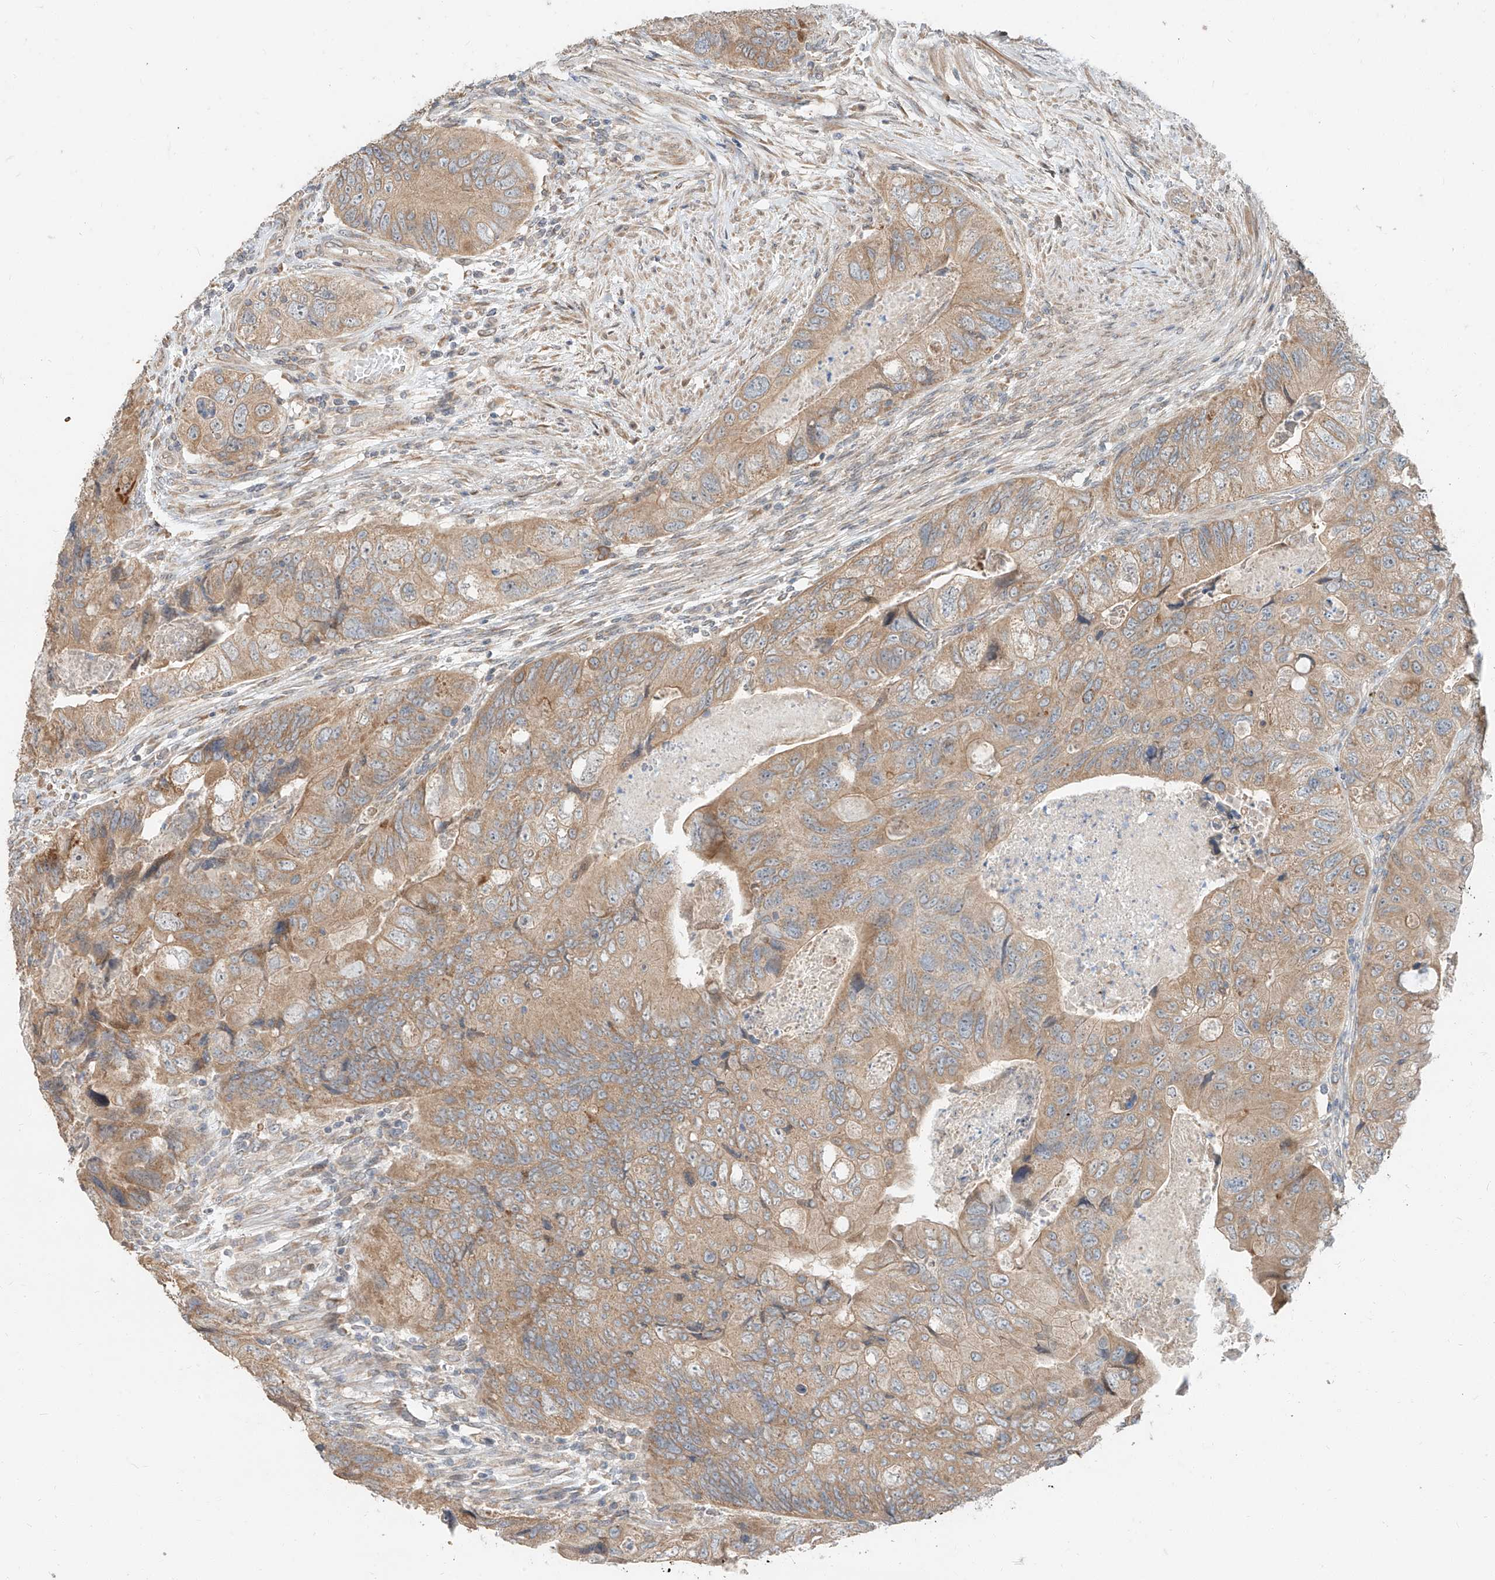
{"staining": {"intensity": "weak", "quantity": ">75%", "location": "cytoplasmic/membranous"}, "tissue": "colorectal cancer", "cell_type": "Tumor cells", "image_type": "cancer", "snomed": [{"axis": "morphology", "description": "Adenocarcinoma, NOS"}, {"axis": "topography", "description": "Rectum"}], "caption": "This is an image of IHC staining of colorectal cancer (adenocarcinoma), which shows weak staining in the cytoplasmic/membranous of tumor cells.", "gene": "STX19", "patient": {"sex": "male", "age": 63}}